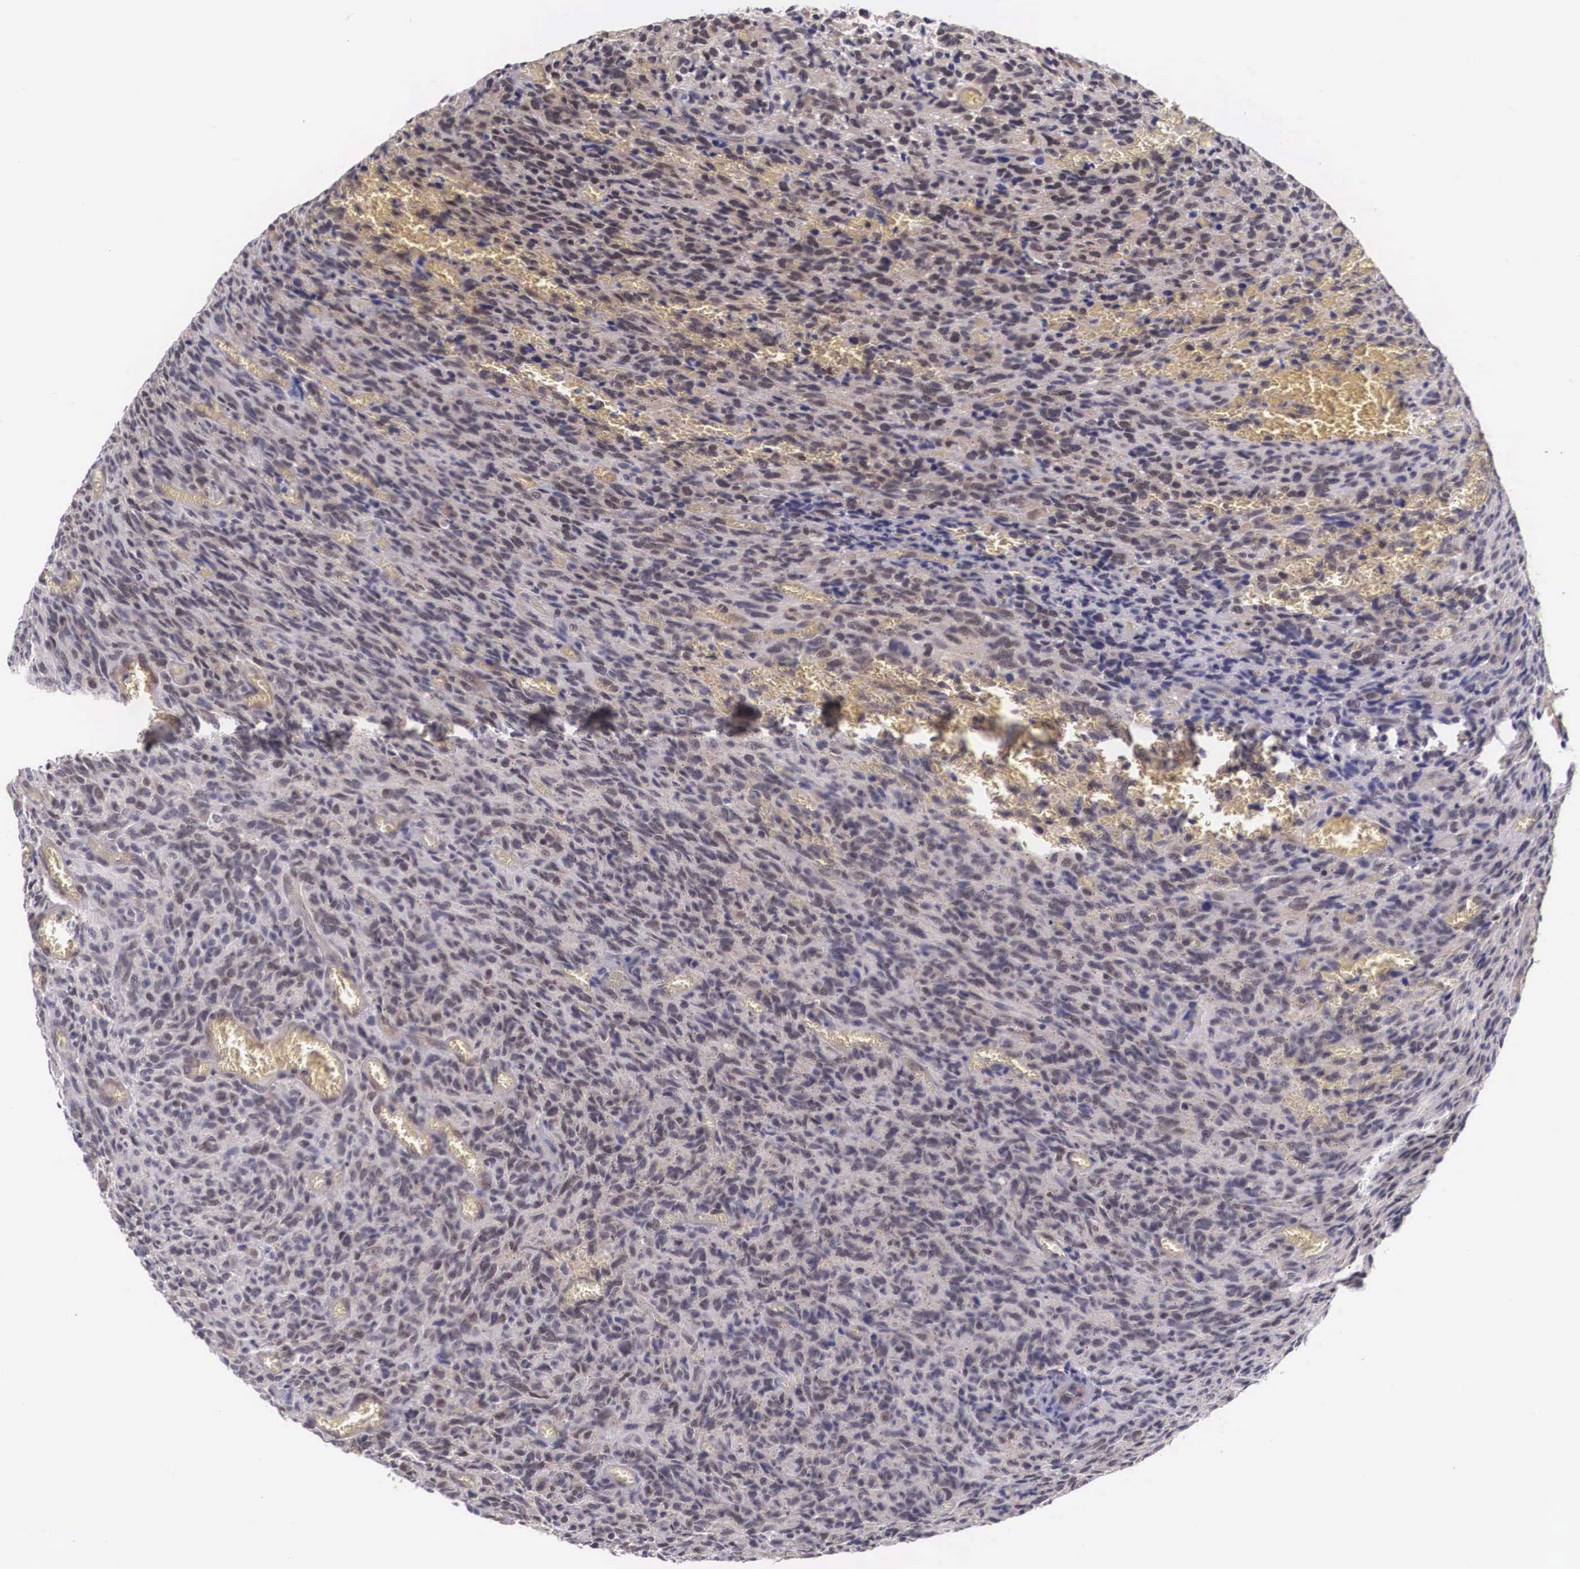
{"staining": {"intensity": "weak", "quantity": "25%-75%", "location": "cytoplasmic/membranous"}, "tissue": "glioma", "cell_type": "Tumor cells", "image_type": "cancer", "snomed": [{"axis": "morphology", "description": "Glioma, malignant, High grade"}, {"axis": "topography", "description": "Brain"}], "caption": "Immunohistochemistry image of neoplastic tissue: human glioma stained using immunohistochemistry (IHC) exhibits low levels of weak protein expression localized specifically in the cytoplasmic/membranous of tumor cells, appearing as a cytoplasmic/membranous brown color.", "gene": "OTX2", "patient": {"sex": "male", "age": 56}}